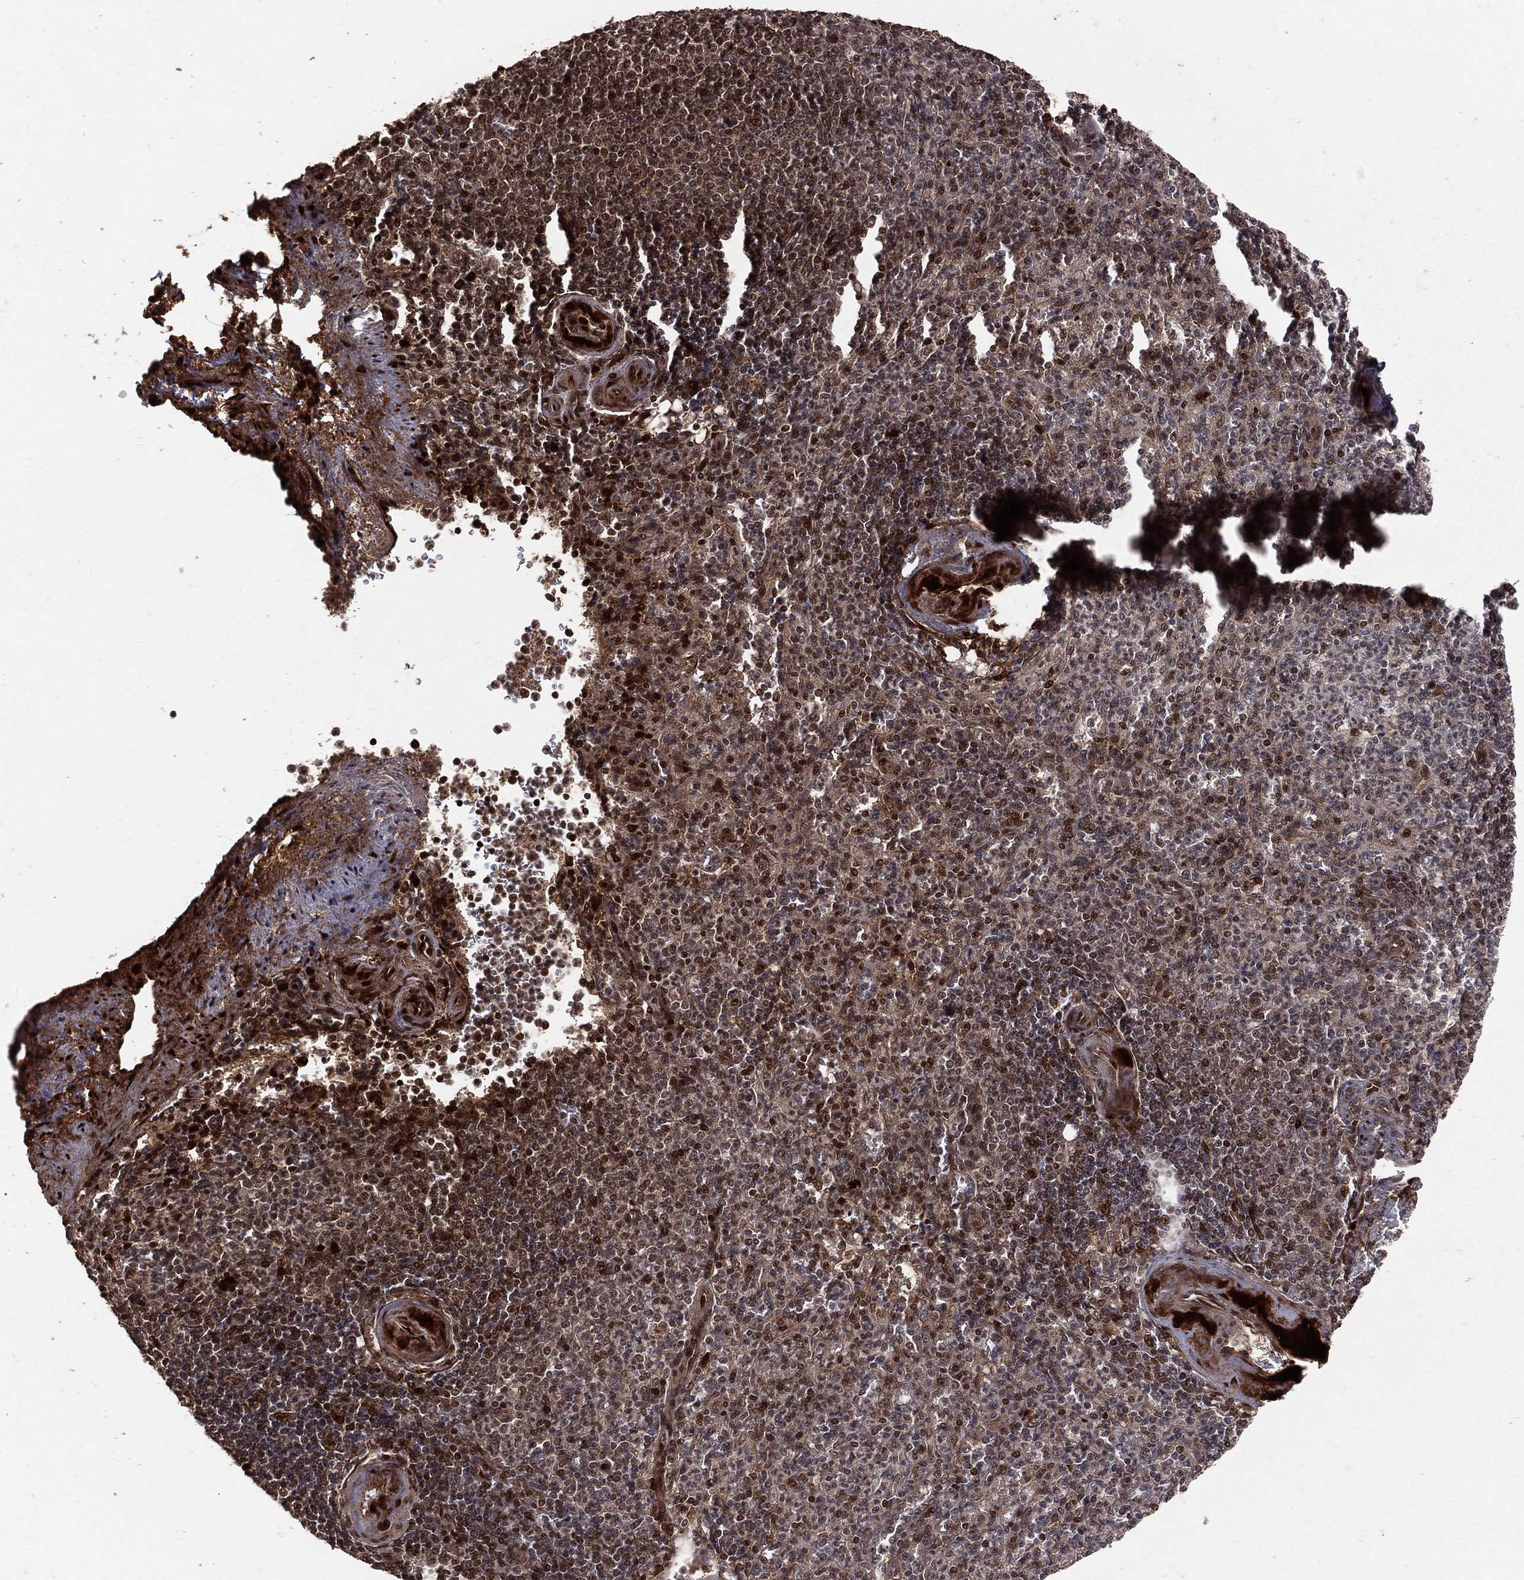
{"staining": {"intensity": "strong", "quantity": "<25%", "location": "nuclear"}, "tissue": "spleen", "cell_type": "Cells in red pulp", "image_type": "normal", "snomed": [{"axis": "morphology", "description": "Normal tissue, NOS"}, {"axis": "topography", "description": "Spleen"}], "caption": "Strong nuclear expression for a protein is appreciated in about <25% of cells in red pulp of benign spleen using immunohistochemistry (IHC).", "gene": "MAPK1", "patient": {"sex": "female", "age": 74}}